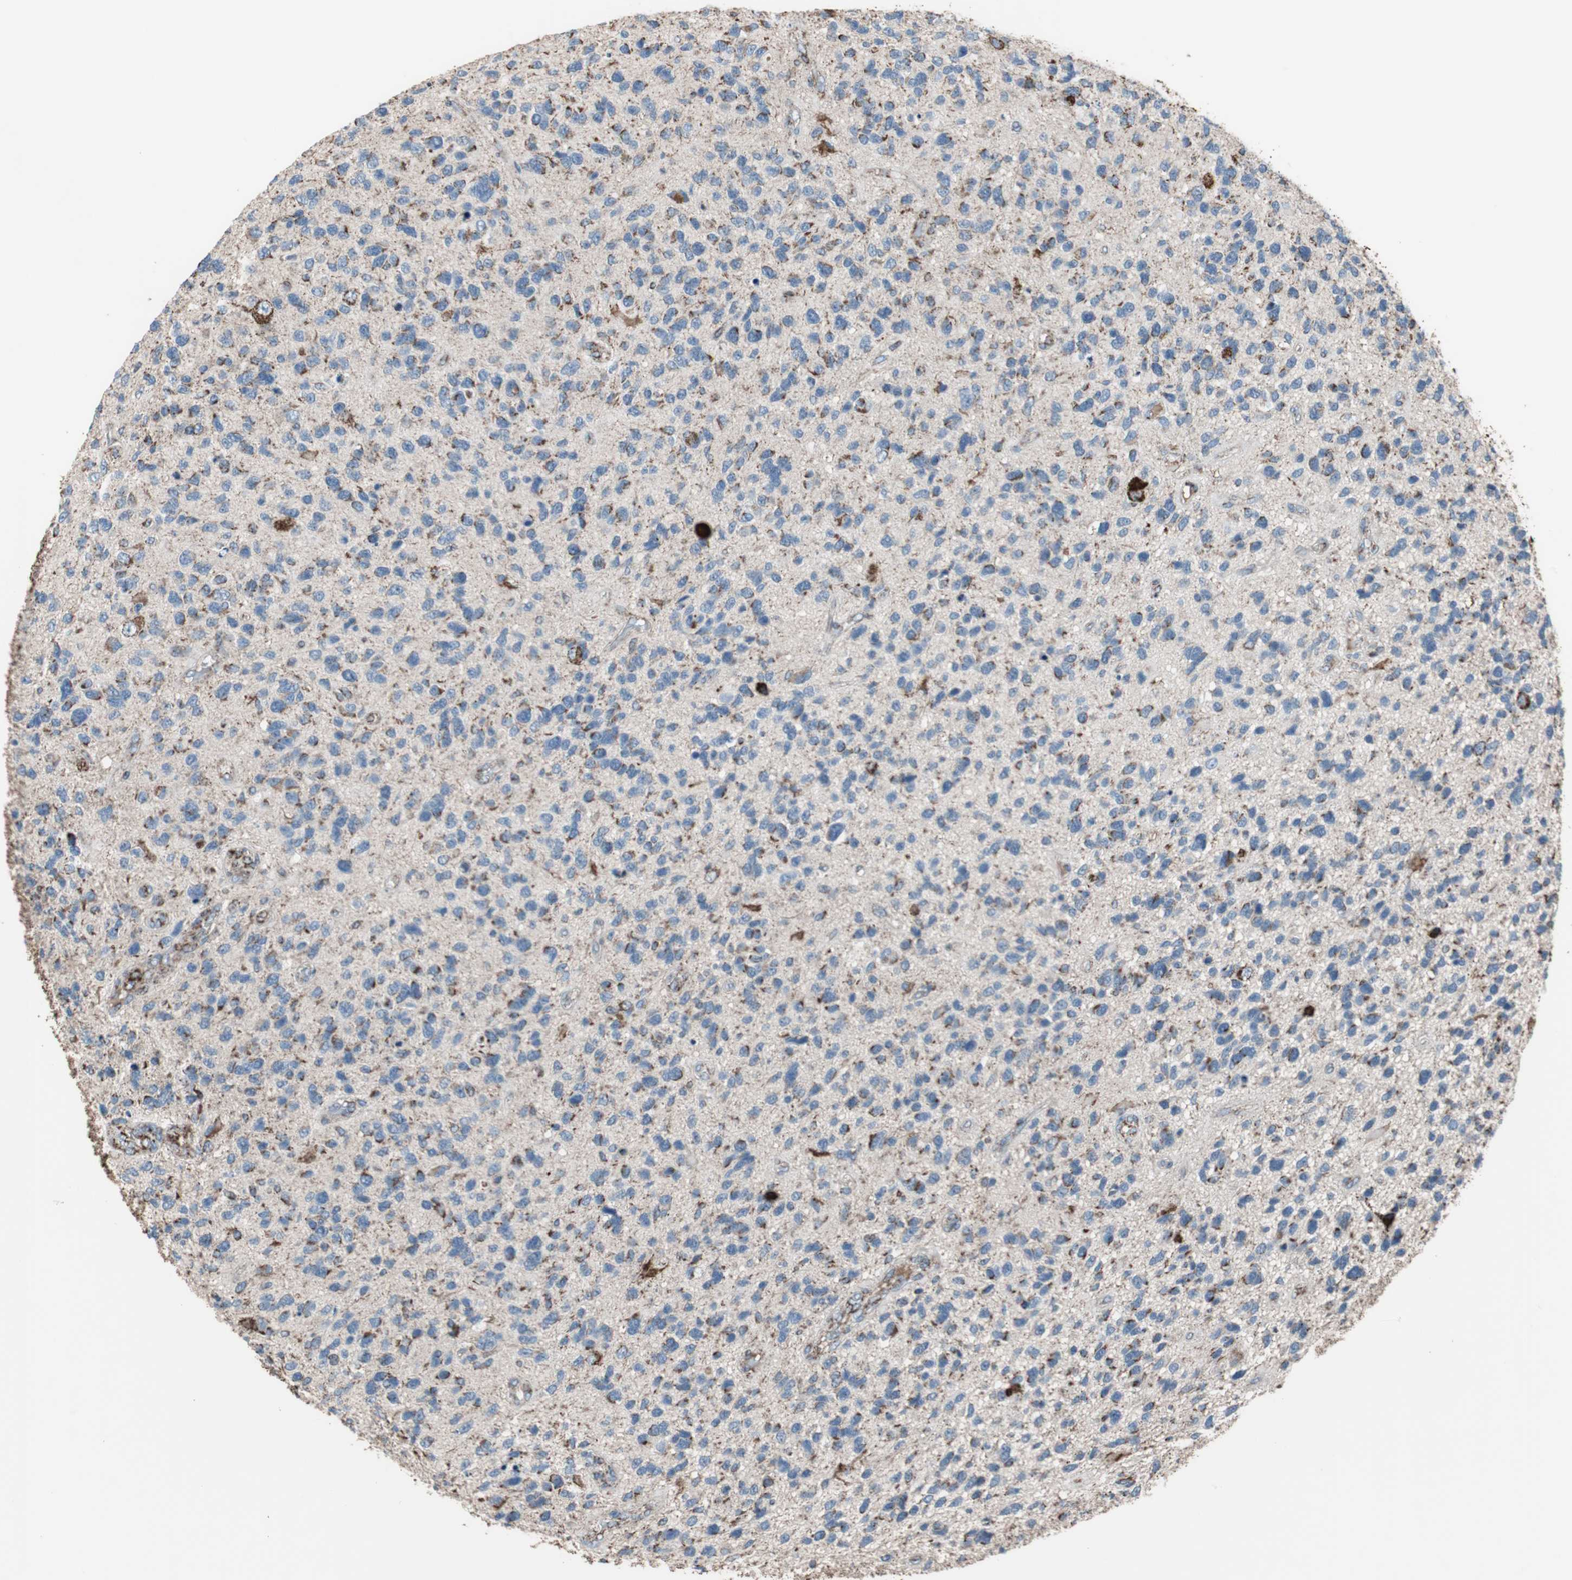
{"staining": {"intensity": "moderate", "quantity": "<25%", "location": "cytoplasmic/membranous"}, "tissue": "glioma", "cell_type": "Tumor cells", "image_type": "cancer", "snomed": [{"axis": "morphology", "description": "Glioma, malignant, High grade"}, {"axis": "topography", "description": "Brain"}], "caption": "High-magnification brightfield microscopy of malignant glioma (high-grade) stained with DAB (brown) and counterstained with hematoxylin (blue). tumor cells exhibit moderate cytoplasmic/membranous staining is seen in approximately<25% of cells.", "gene": "PCSK4", "patient": {"sex": "female", "age": 58}}